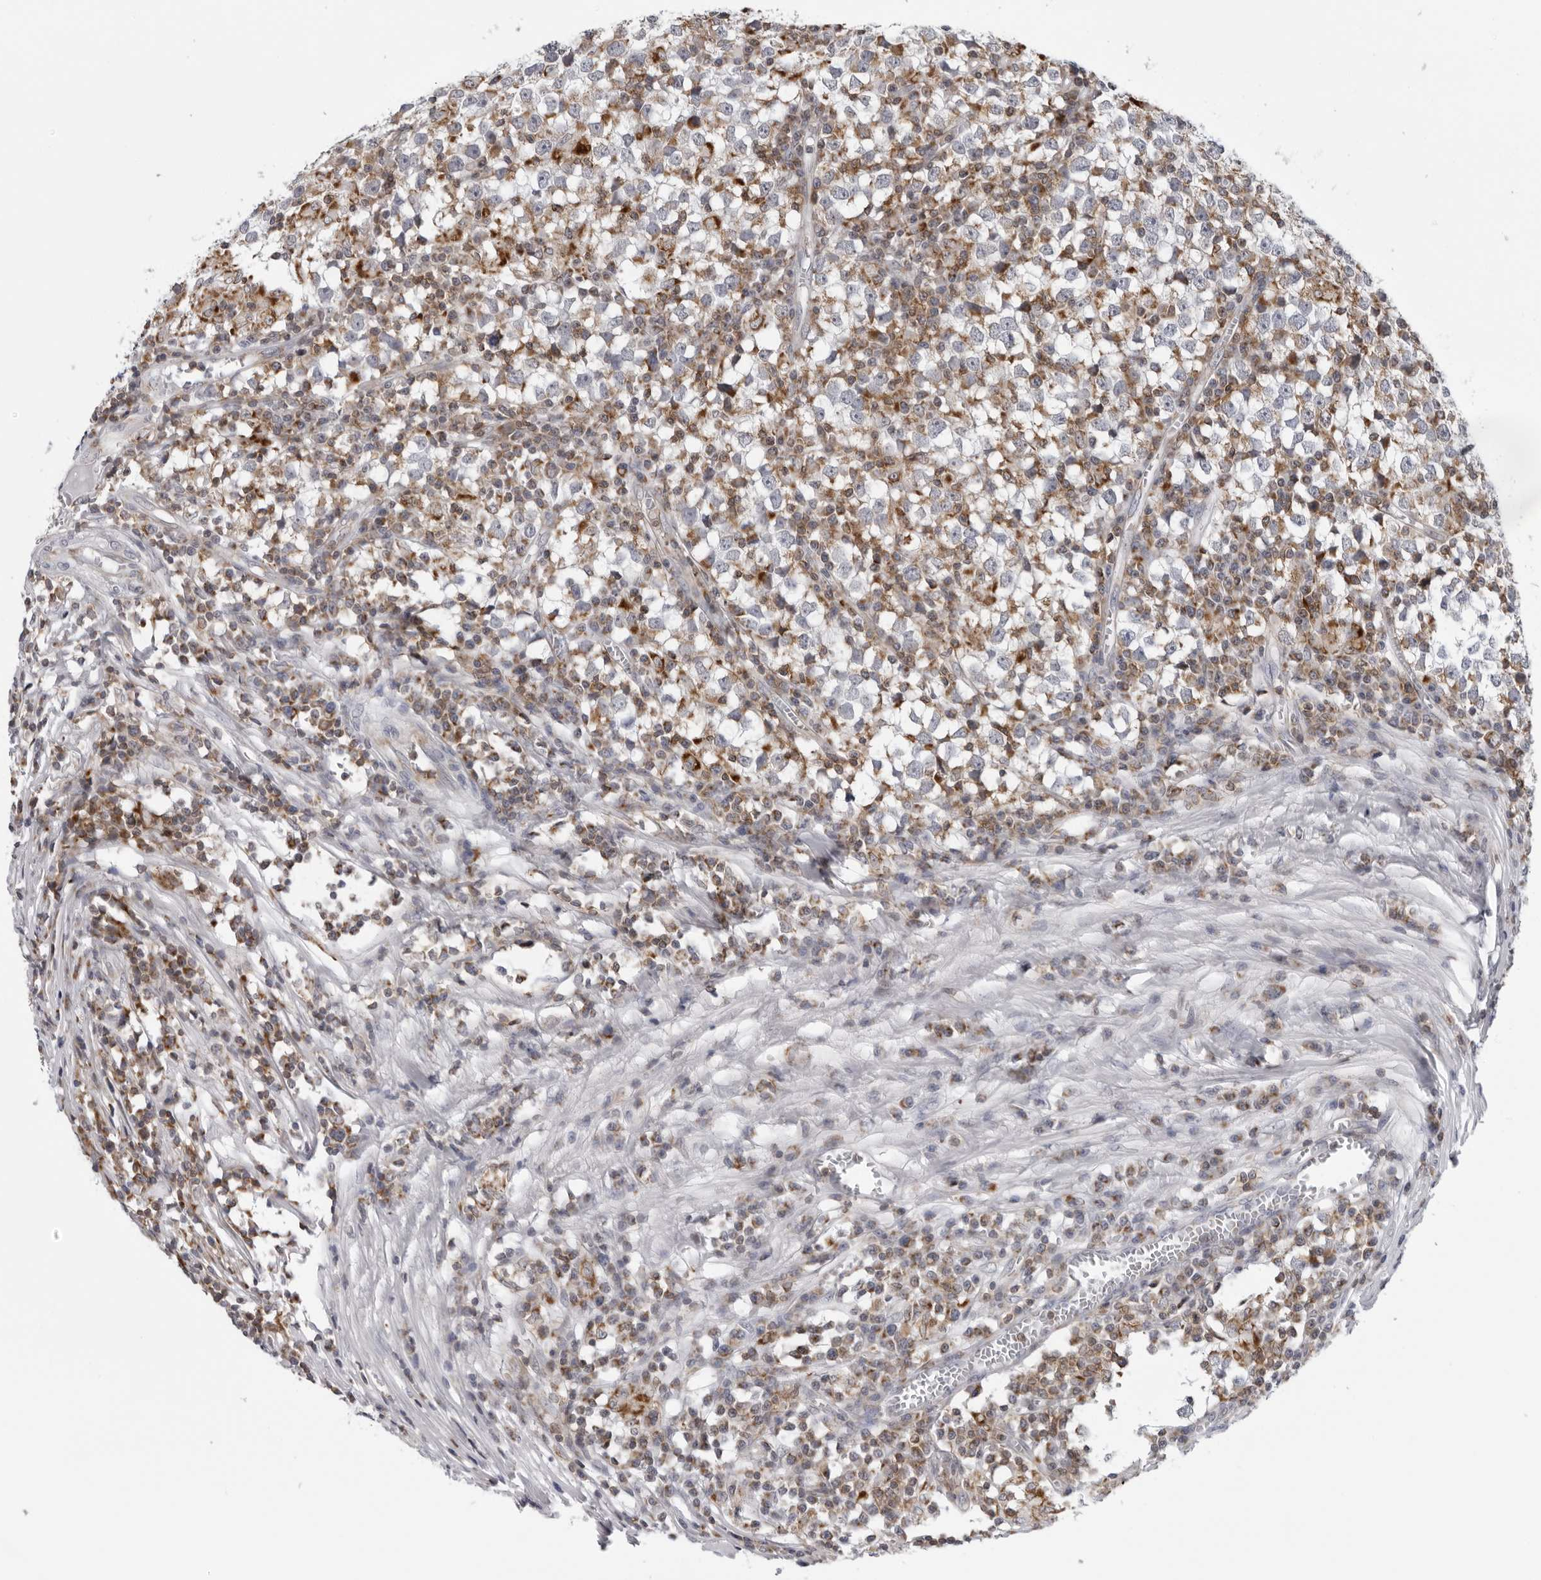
{"staining": {"intensity": "weak", "quantity": "<25%", "location": "cytoplasmic/membranous"}, "tissue": "testis cancer", "cell_type": "Tumor cells", "image_type": "cancer", "snomed": [{"axis": "morphology", "description": "Seminoma, NOS"}, {"axis": "topography", "description": "Testis"}], "caption": "Immunohistochemistry of human testis seminoma reveals no positivity in tumor cells.", "gene": "CPT2", "patient": {"sex": "male", "age": 65}}